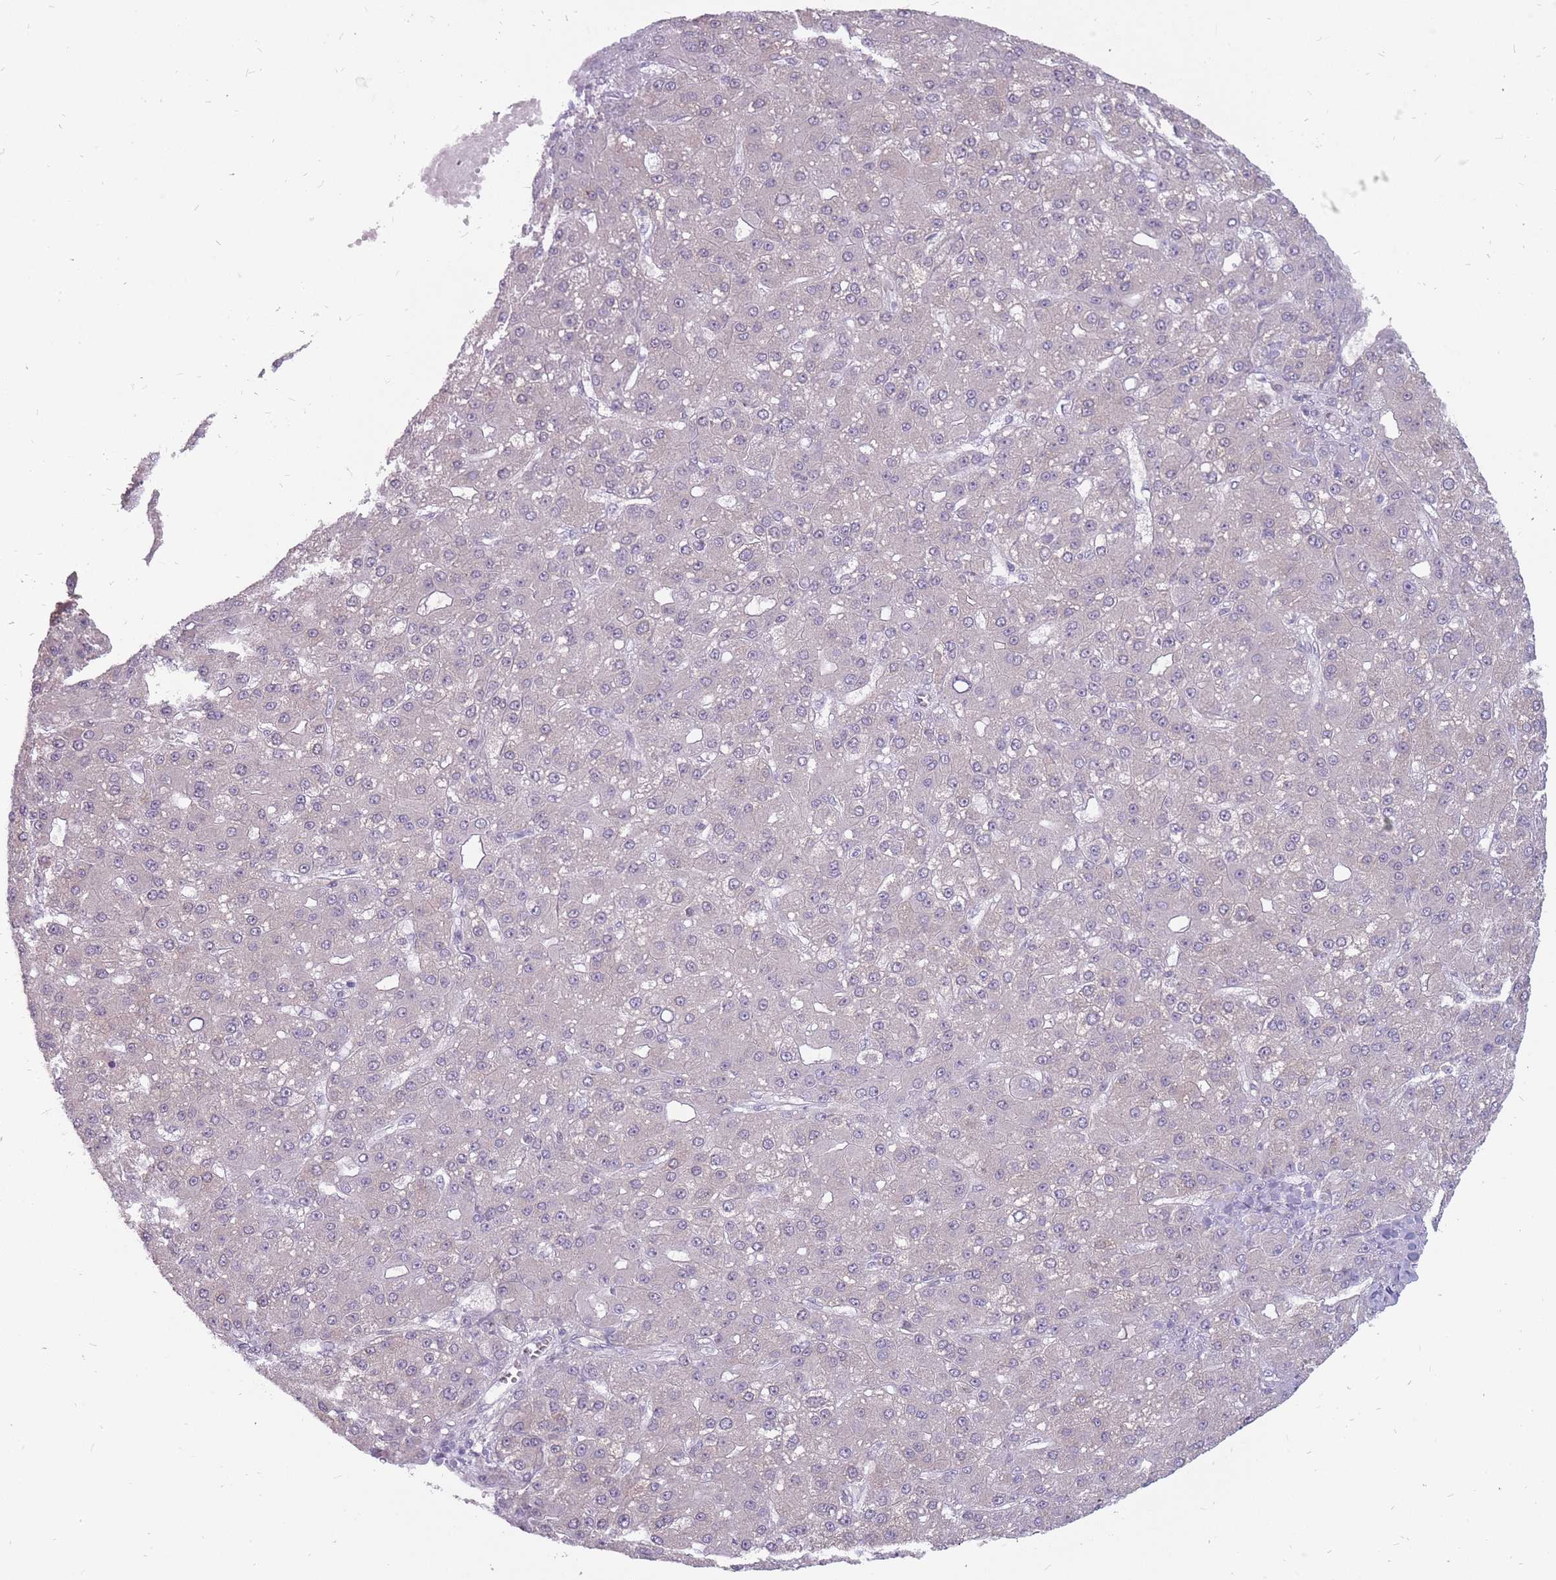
{"staining": {"intensity": "negative", "quantity": "none", "location": "none"}, "tissue": "liver cancer", "cell_type": "Tumor cells", "image_type": "cancer", "snomed": [{"axis": "morphology", "description": "Carcinoma, Hepatocellular, NOS"}, {"axis": "topography", "description": "Liver"}], "caption": "A histopathology image of human liver cancer is negative for staining in tumor cells. (DAB (3,3'-diaminobenzidine) immunohistochemistry (IHC) with hematoxylin counter stain).", "gene": "POMZP3", "patient": {"sex": "male", "age": 67}}